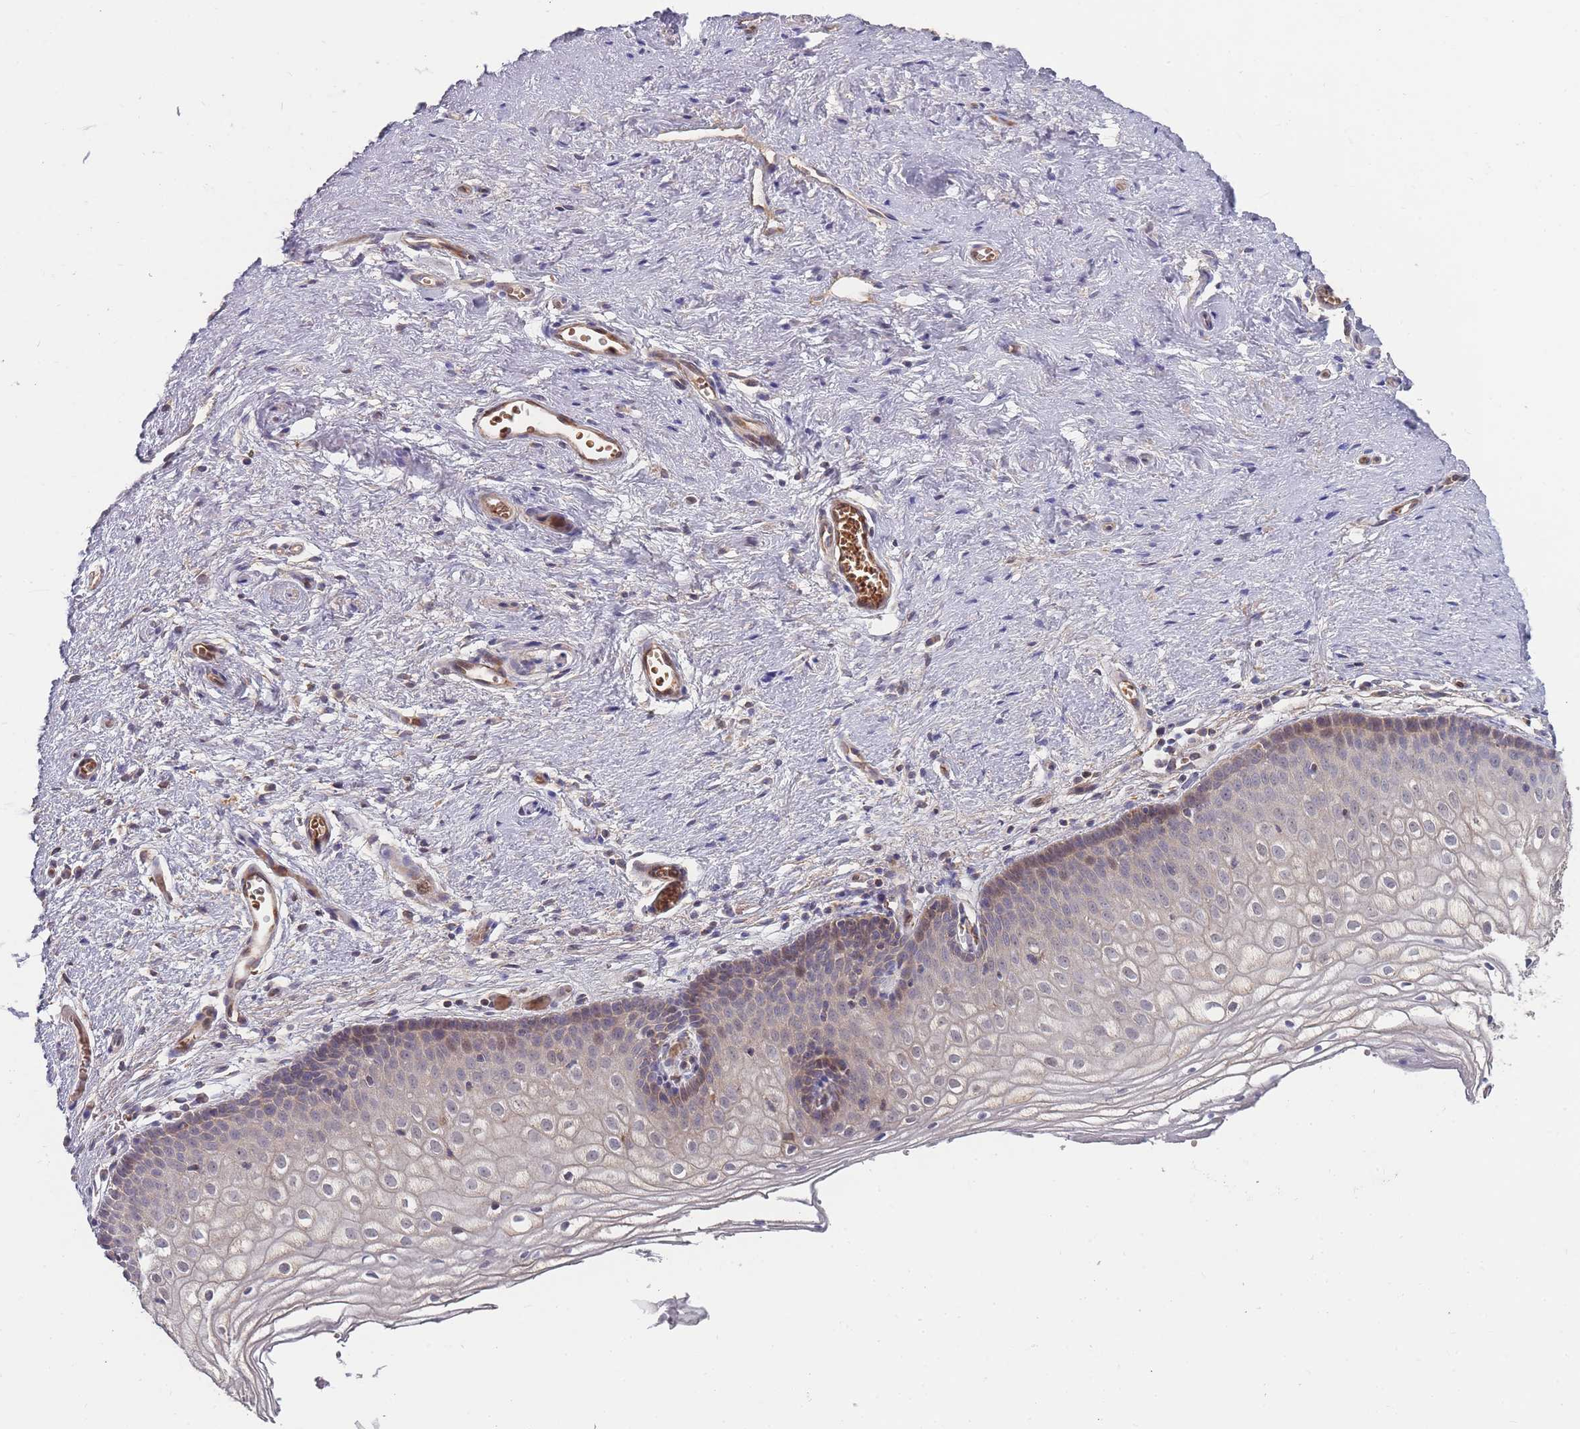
{"staining": {"intensity": "weak", "quantity": "<25%", "location": "cytoplasmic/membranous,nuclear"}, "tissue": "vagina", "cell_type": "Squamous epithelial cells", "image_type": "normal", "snomed": [{"axis": "morphology", "description": "Normal tissue, NOS"}, {"axis": "topography", "description": "Vagina"}], "caption": "Vagina stained for a protein using immunohistochemistry exhibits no positivity squamous epithelial cells.", "gene": "SLC35B4", "patient": {"sex": "female", "age": 60}}